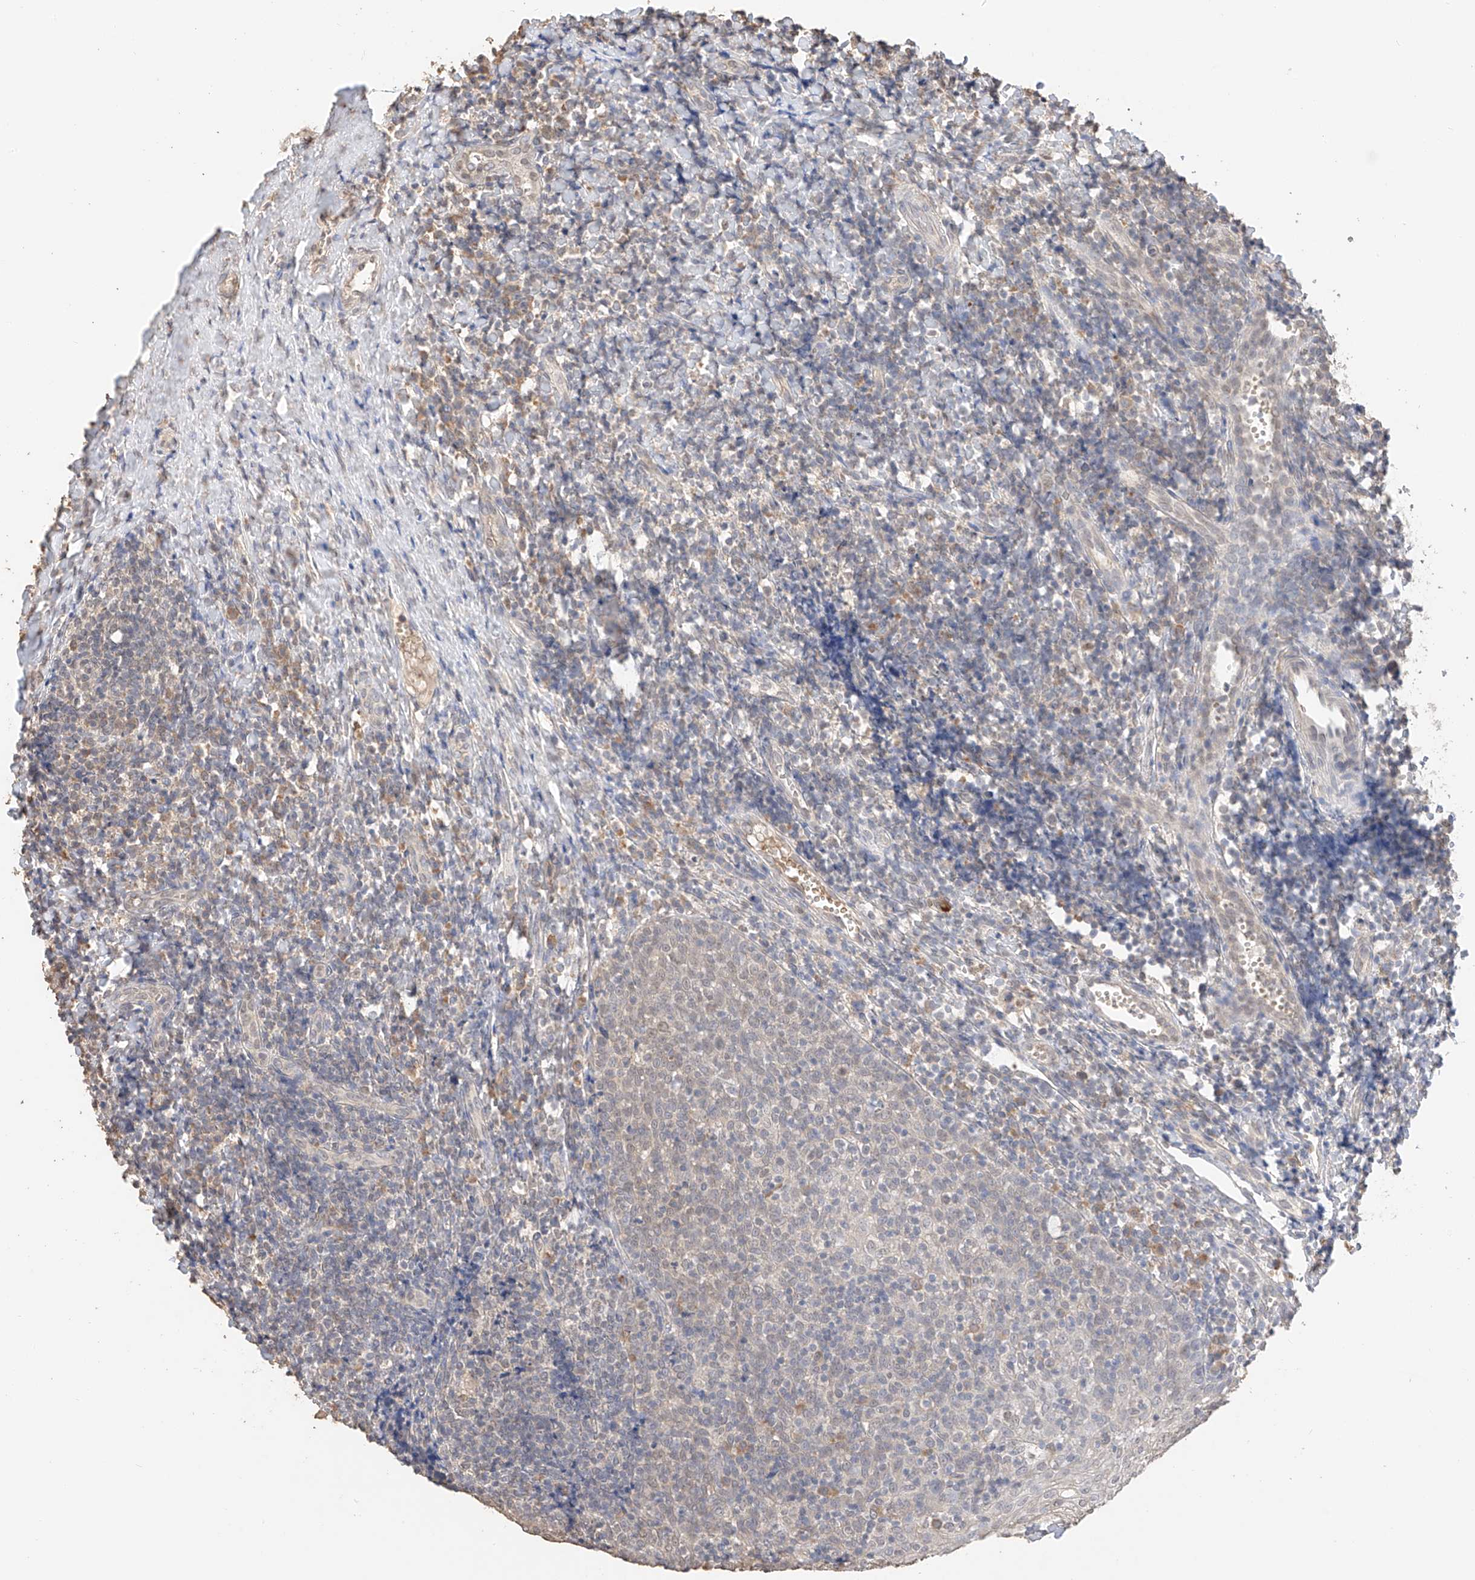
{"staining": {"intensity": "weak", "quantity": "<25%", "location": "cytoplasmic/membranous"}, "tissue": "tonsil", "cell_type": "Germinal center cells", "image_type": "normal", "snomed": [{"axis": "morphology", "description": "Normal tissue, NOS"}, {"axis": "topography", "description": "Tonsil"}], "caption": "Tonsil was stained to show a protein in brown. There is no significant expression in germinal center cells. (Stains: DAB immunohistochemistry with hematoxylin counter stain, Microscopy: brightfield microscopy at high magnification).", "gene": "IL22RA2", "patient": {"sex": "female", "age": 19}}